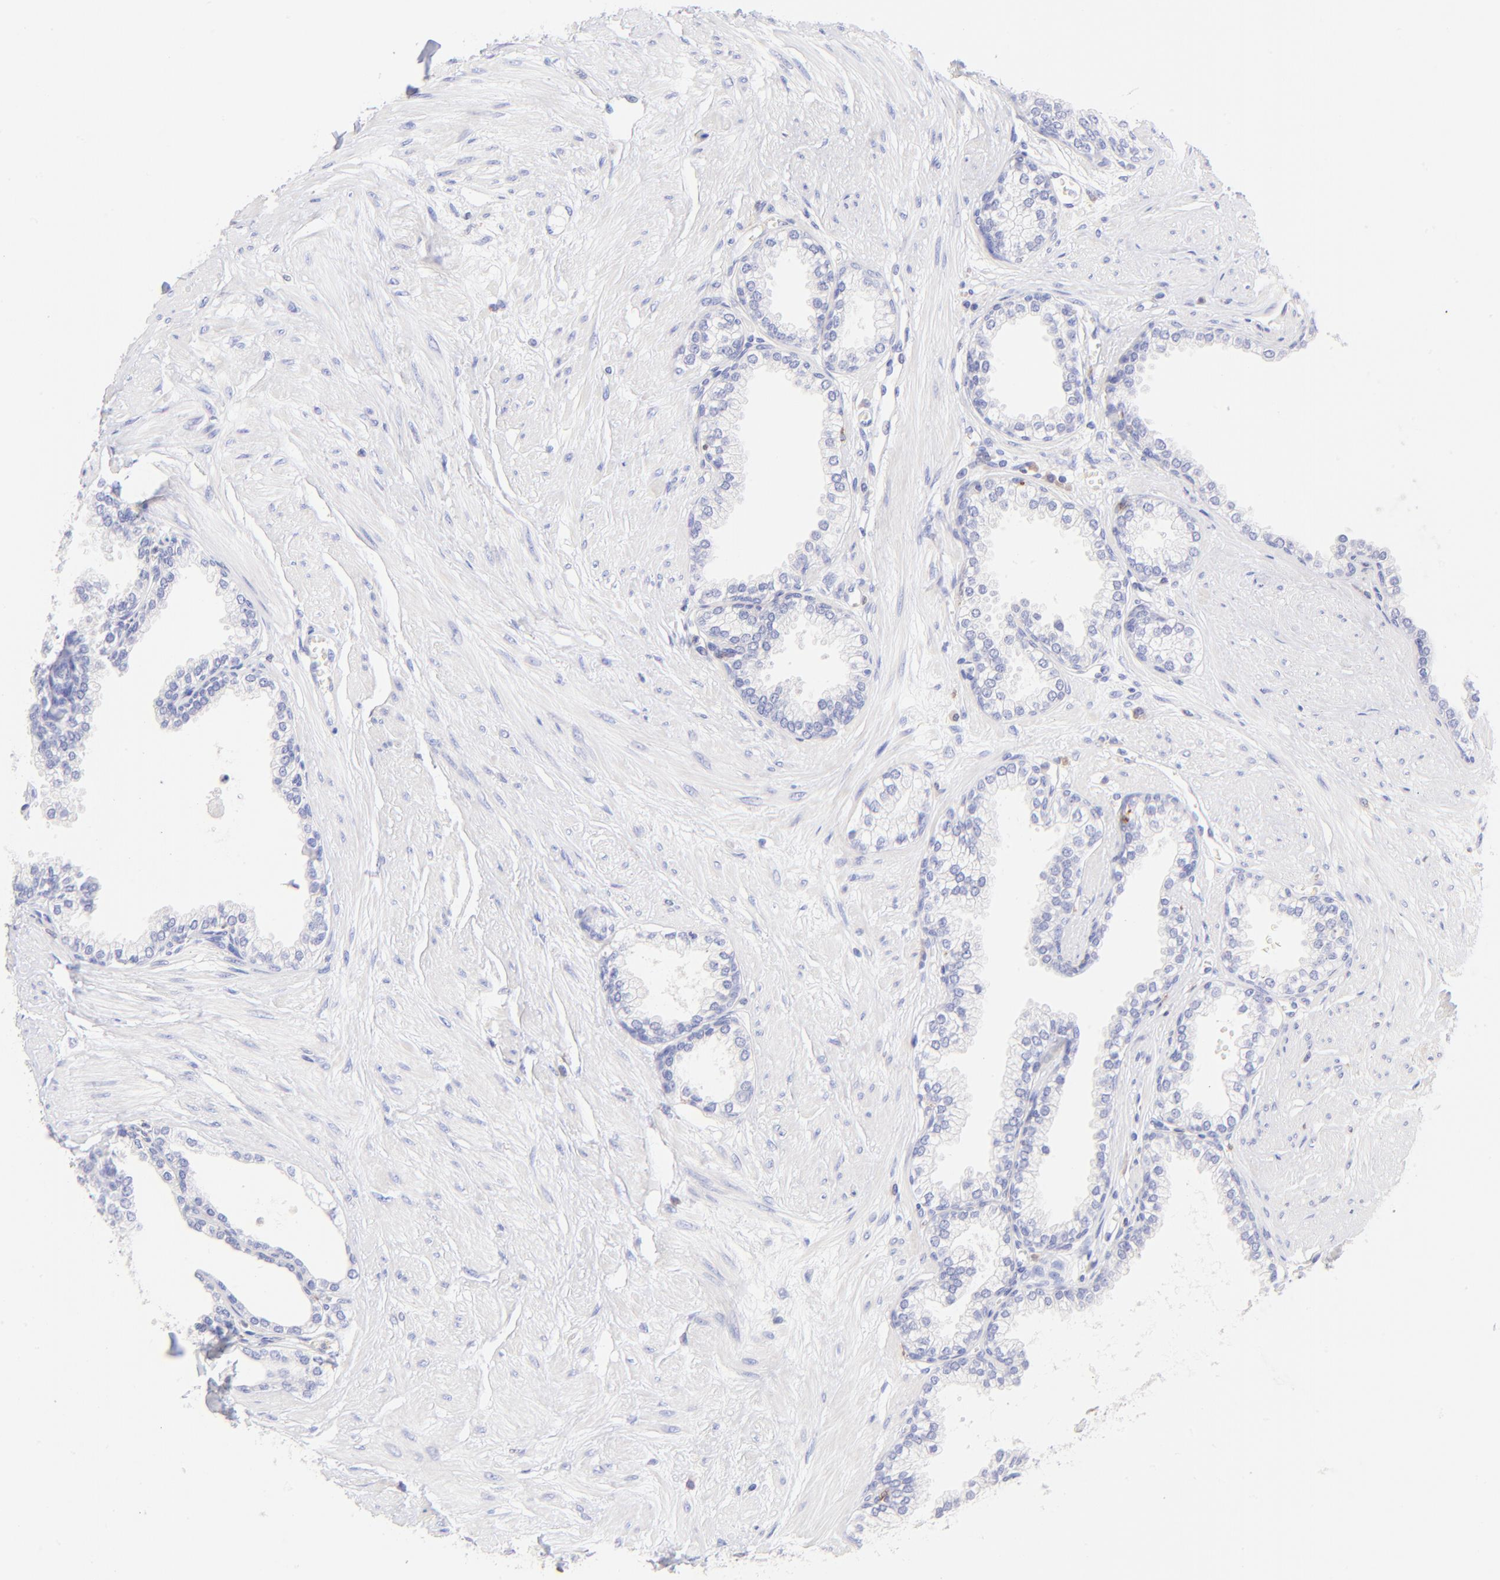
{"staining": {"intensity": "negative", "quantity": "none", "location": "none"}, "tissue": "prostate", "cell_type": "Glandular cells", "image_type": "normal", "snomed": [{"axis": "morphology", "description": "Normal tissue, NOS"}, {"axis": "topography", "description": "Prostate"}], "caption": "DAB immunohistochemical staining of unremarkable prostate displays no significant staining in glandular cells.", "gene": "IRAG2", "patient": {"sex": "male", "age": 64}}